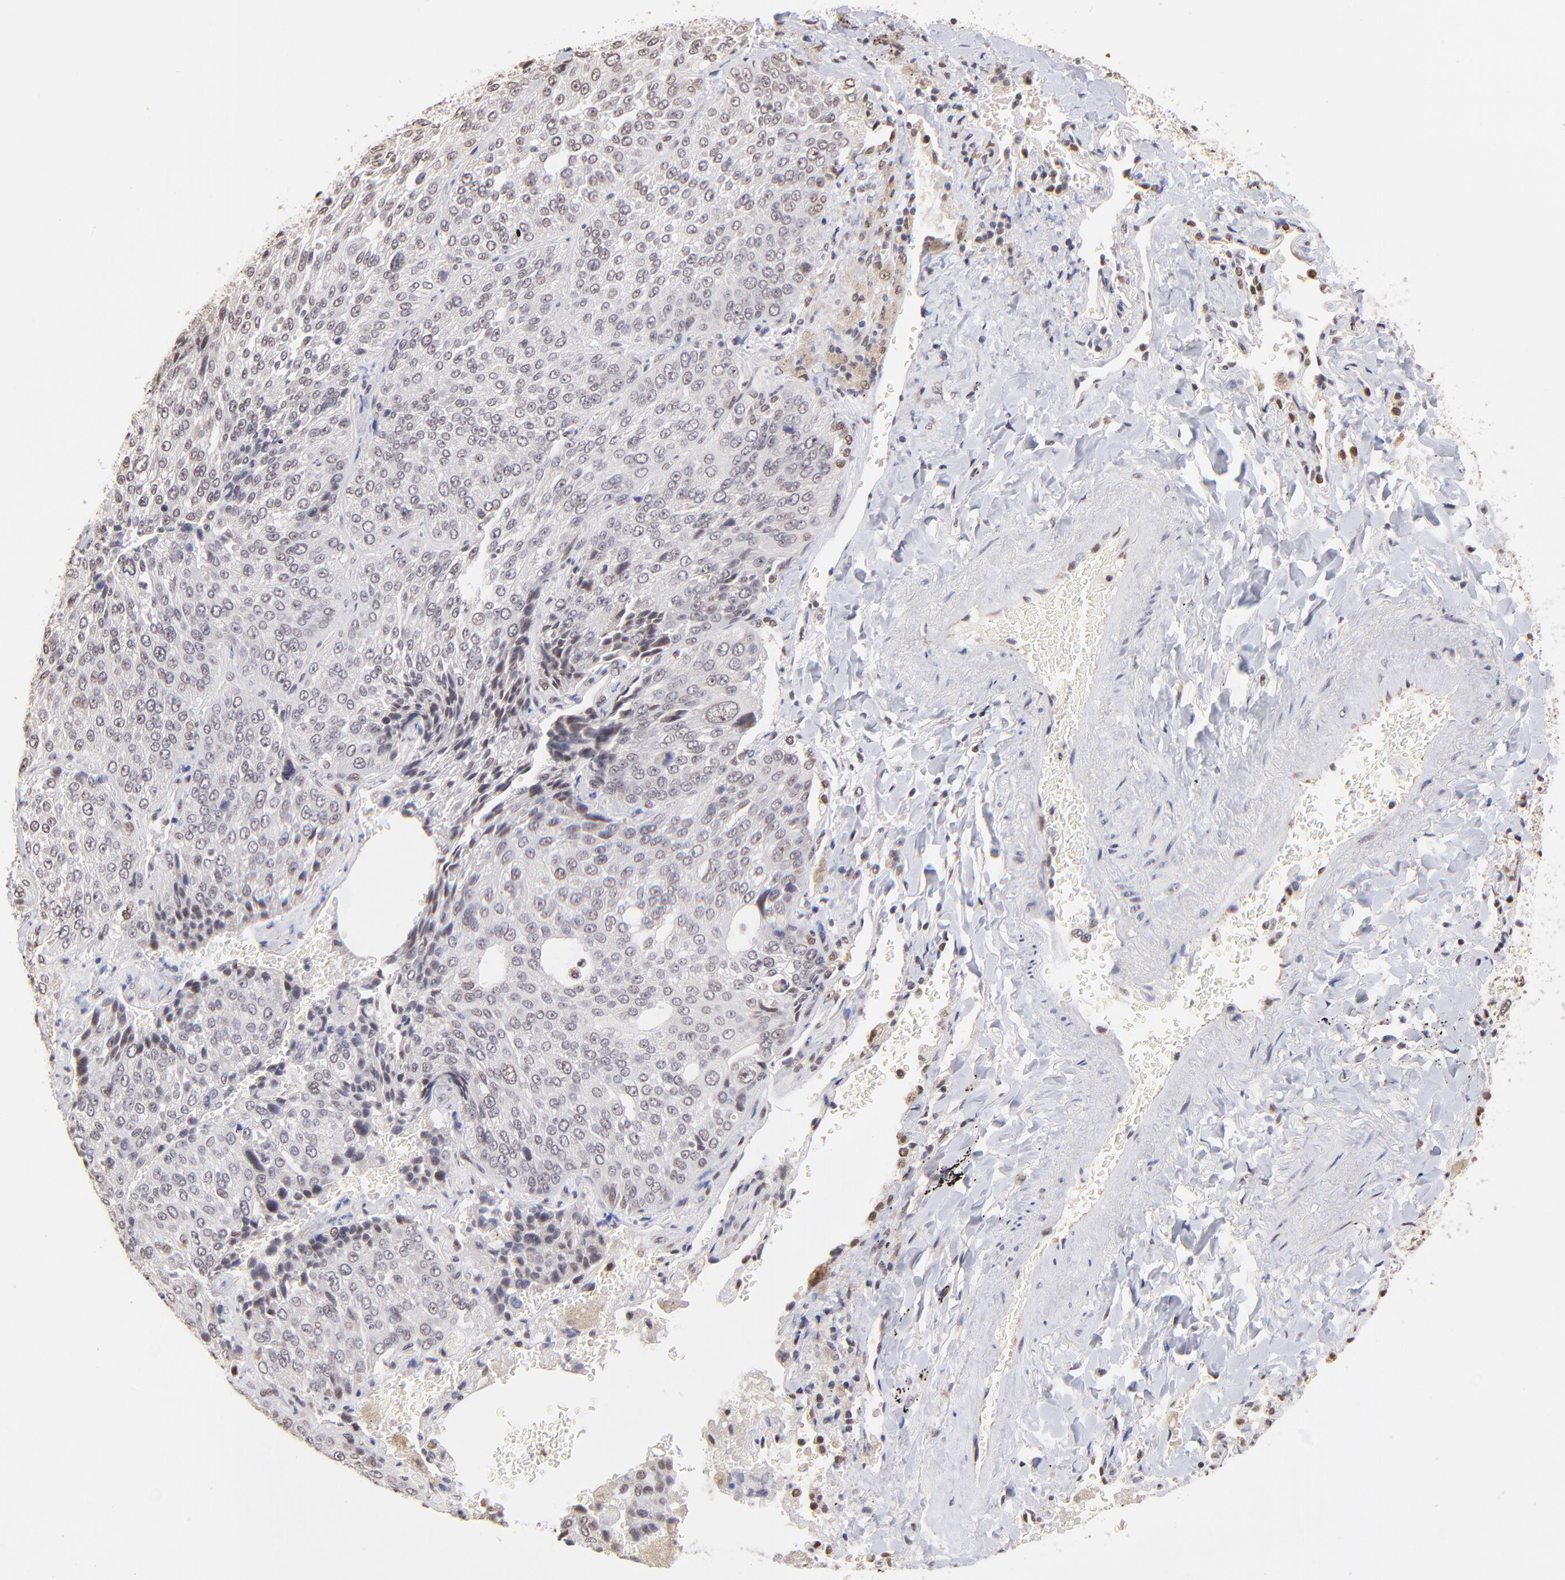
{"staining": {"intensity": "weak", "quantity": ">75%", "location": "nuclear"}, "tissue": "lung cancer", "cell_type": "Tumor cells", "image_type": "cancer", "snomed": [{"axis": "morphology", "description": "Squamous cell carcinoma, NOS"}, {"axis": "topography", "description": "Lung"}], "caption": "Immunohistochemistry histopathology image of neoplastic tissue: lung cancer (squamous cell carcinoma) stained using immunohistochemistry displays low levels of weak protein expression localized specifically in the nuclear of tumor cells, appearing as a nuclear brown color.", "gene": "ZNF670", "patient": {"sex": "male", "age": 54}}